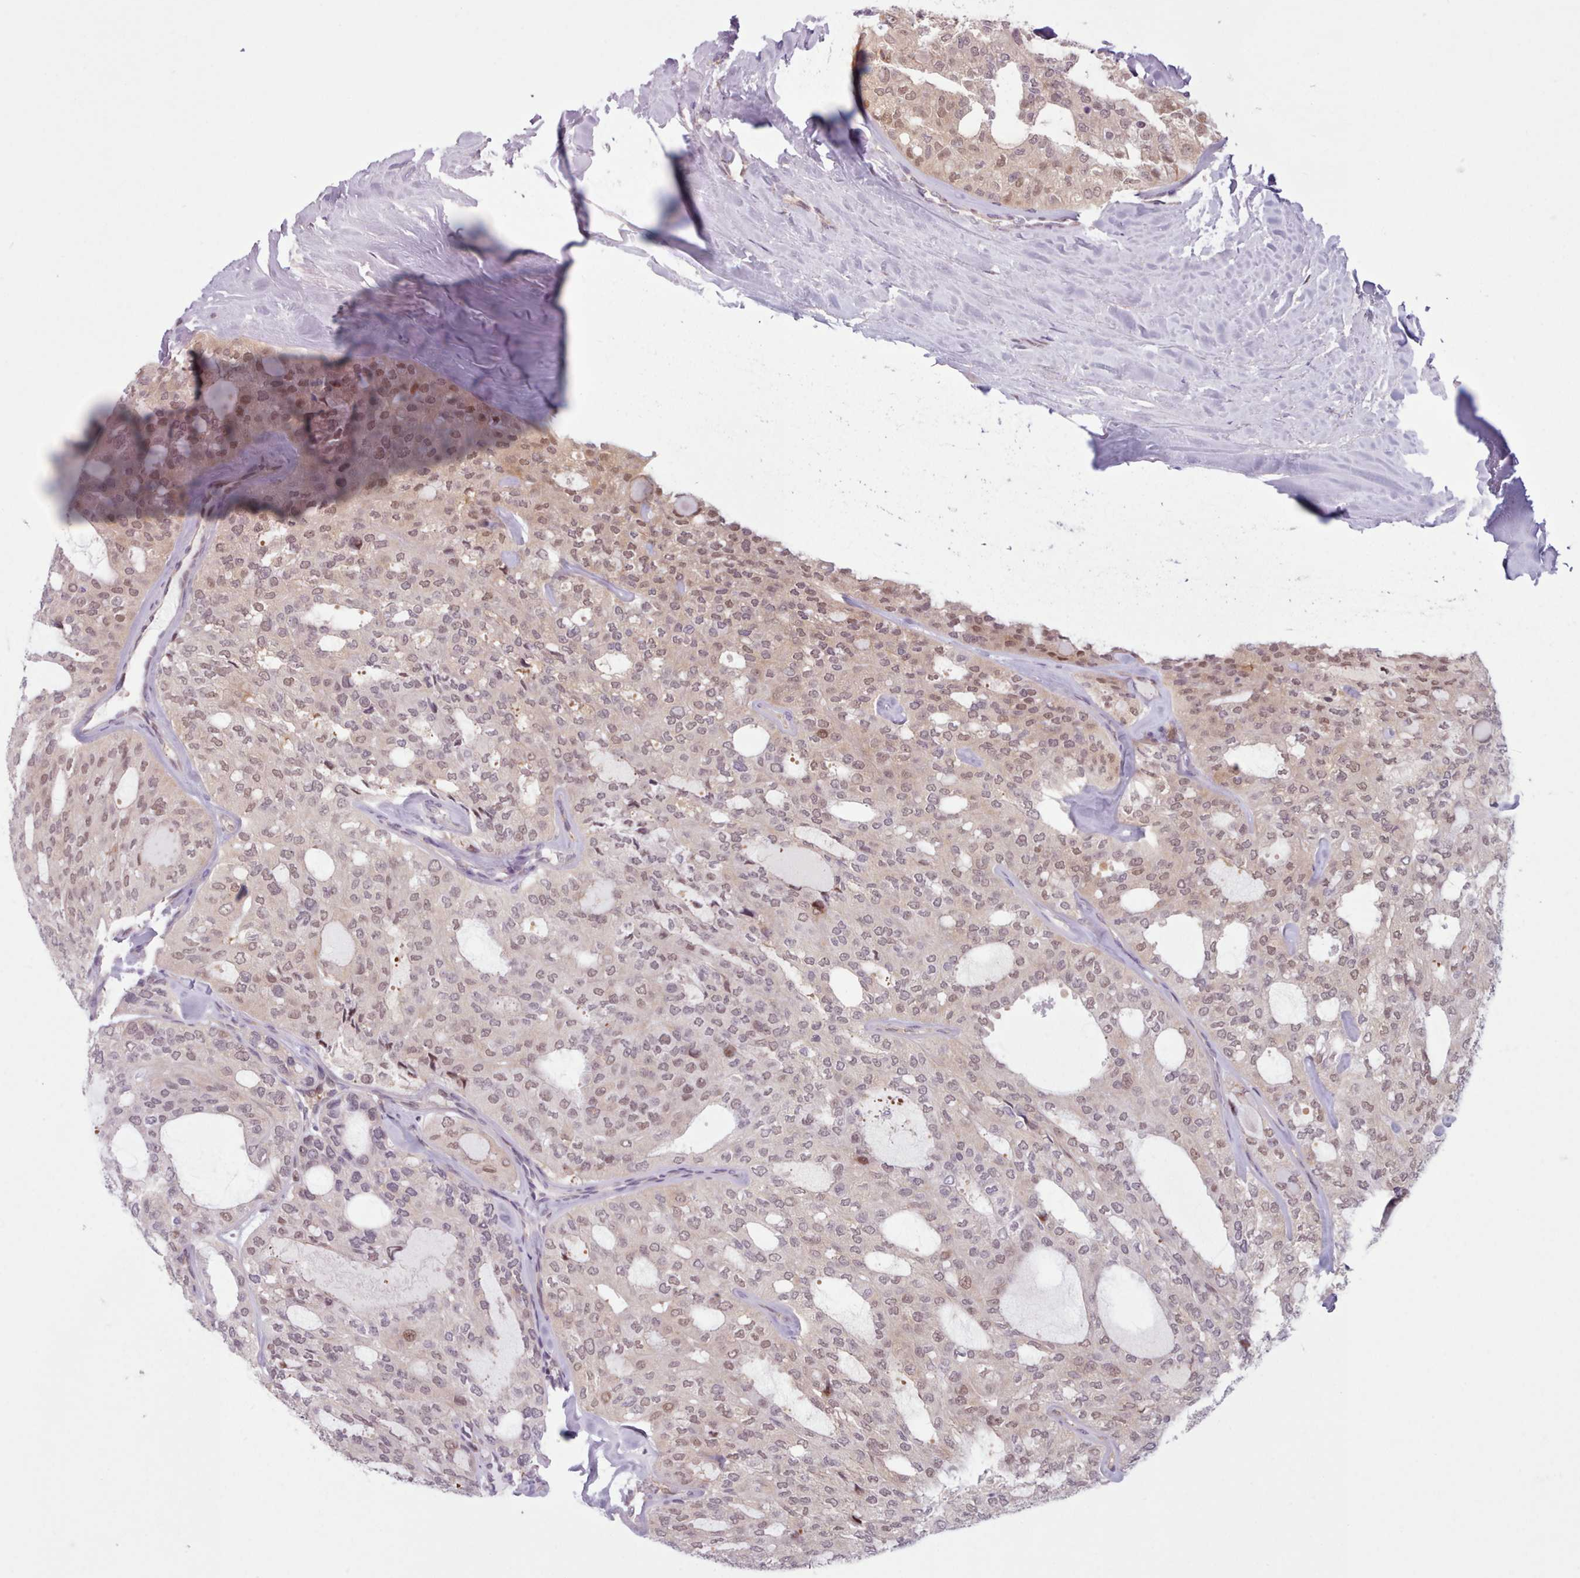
{"staining": {"intensity": "moderate", "quantity": "<25%", "location": "nuclear"}, "tissue": "thyroid cancer", "cell_type": "Tumor cells", "image_type": "cancer", "snomed": [{"axis": "morphology", "description": "Follicular adenoma carcinoma, NOS"}, {"axis": "topography", "description": "Thyroid gland"}], "caption": "Immunohistochemistry (IHC) of thyroid cancer exhibits low levels of moderate nuclear positivity in about <25% of tumor cells.", "gene": "KBTBD7", "patient": {"sex": "male", "age": 75}}